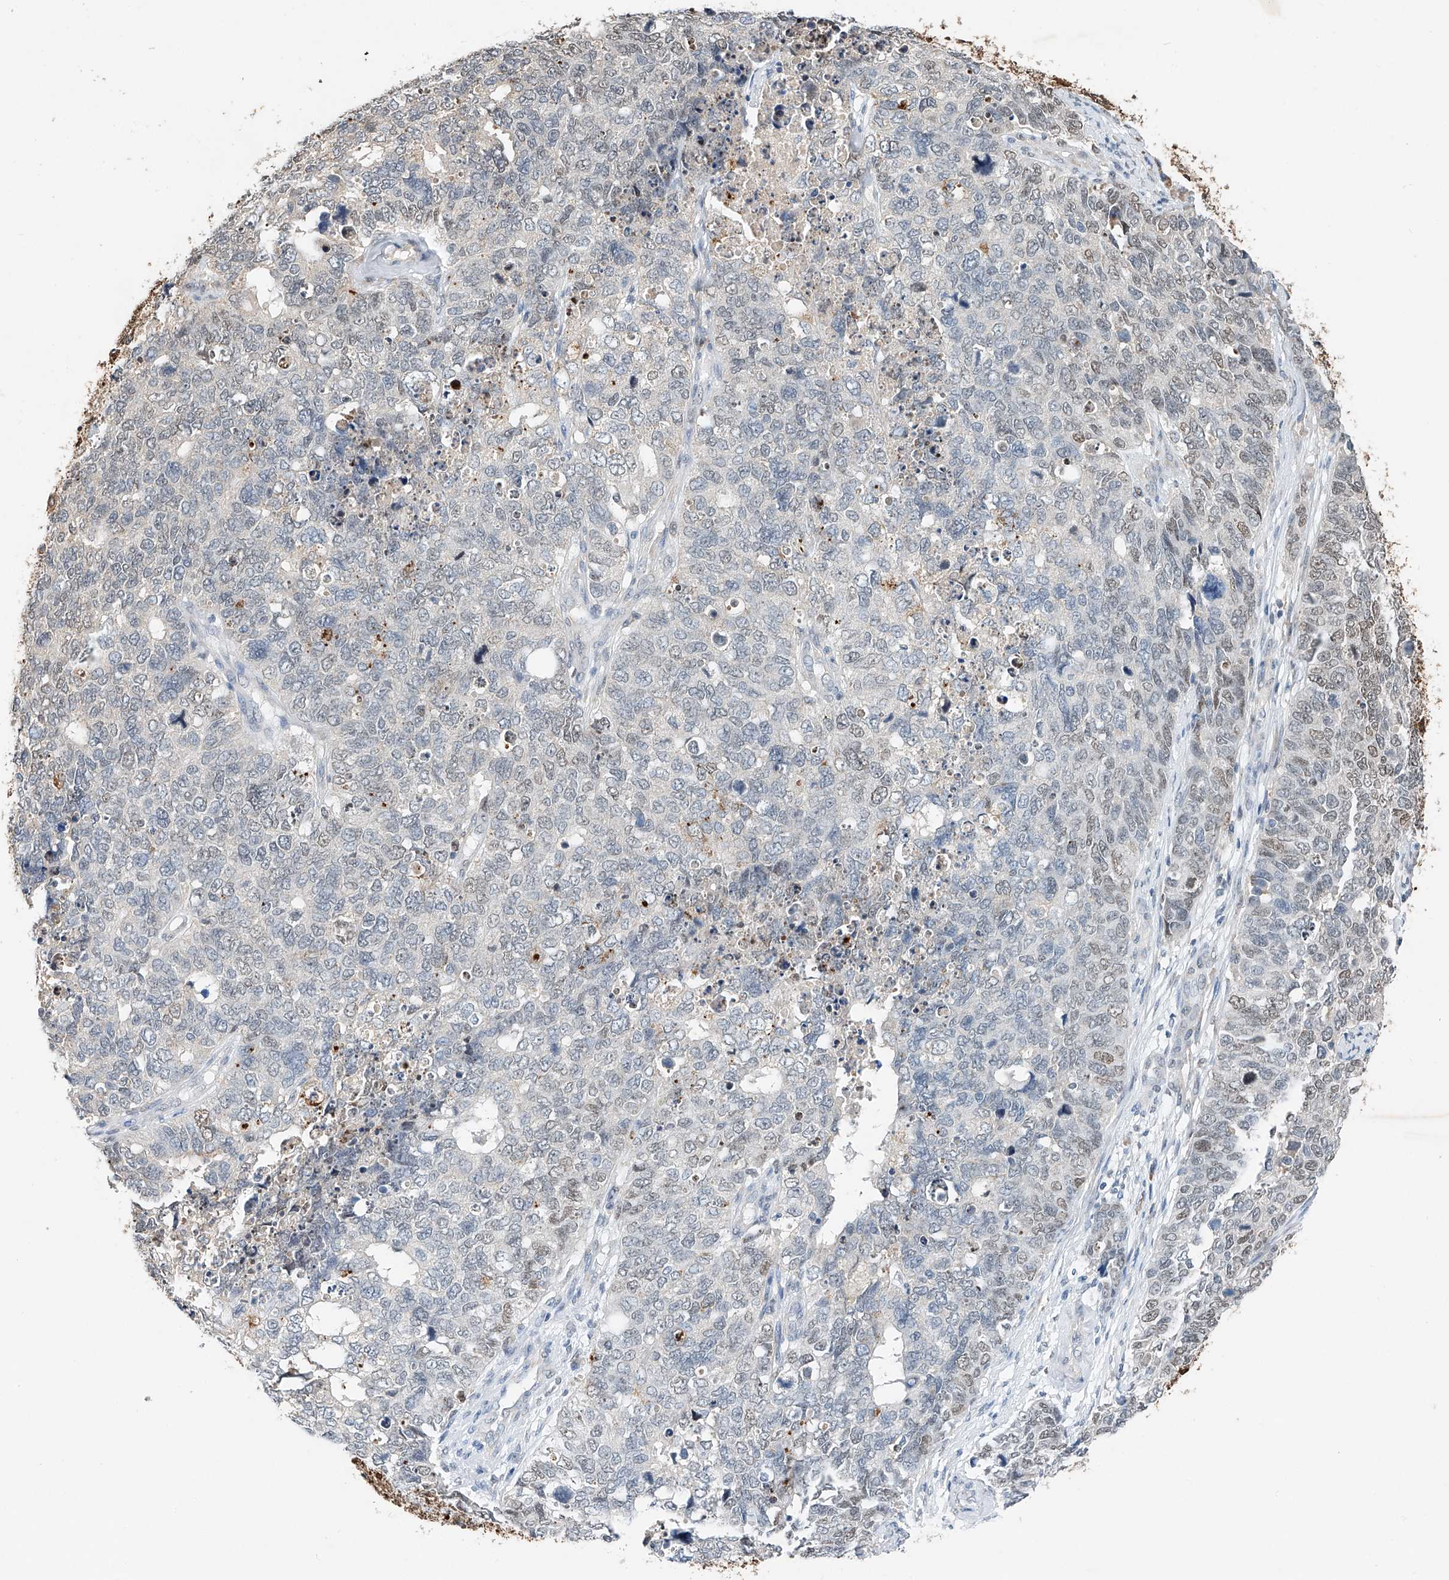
{"staining": {"intensity": "weak", "quantity": "<25%", "location": "nuclear"}, "tissue": "cervical cancer", "cell_type": "Tumor cells", "image_type": "cancer", "snomed": [{"axis": "morphology", "description": "Squamous cell carcinoma, NOS"}, {"axis": "topography", "description": "Cervix"}], "caption": "IHC of human squamous cell carcinoma (cervical) exhibits no staining in tumor cells.", "gene": "CTDP1", "patient": {"sex": "female", "age": 63}}